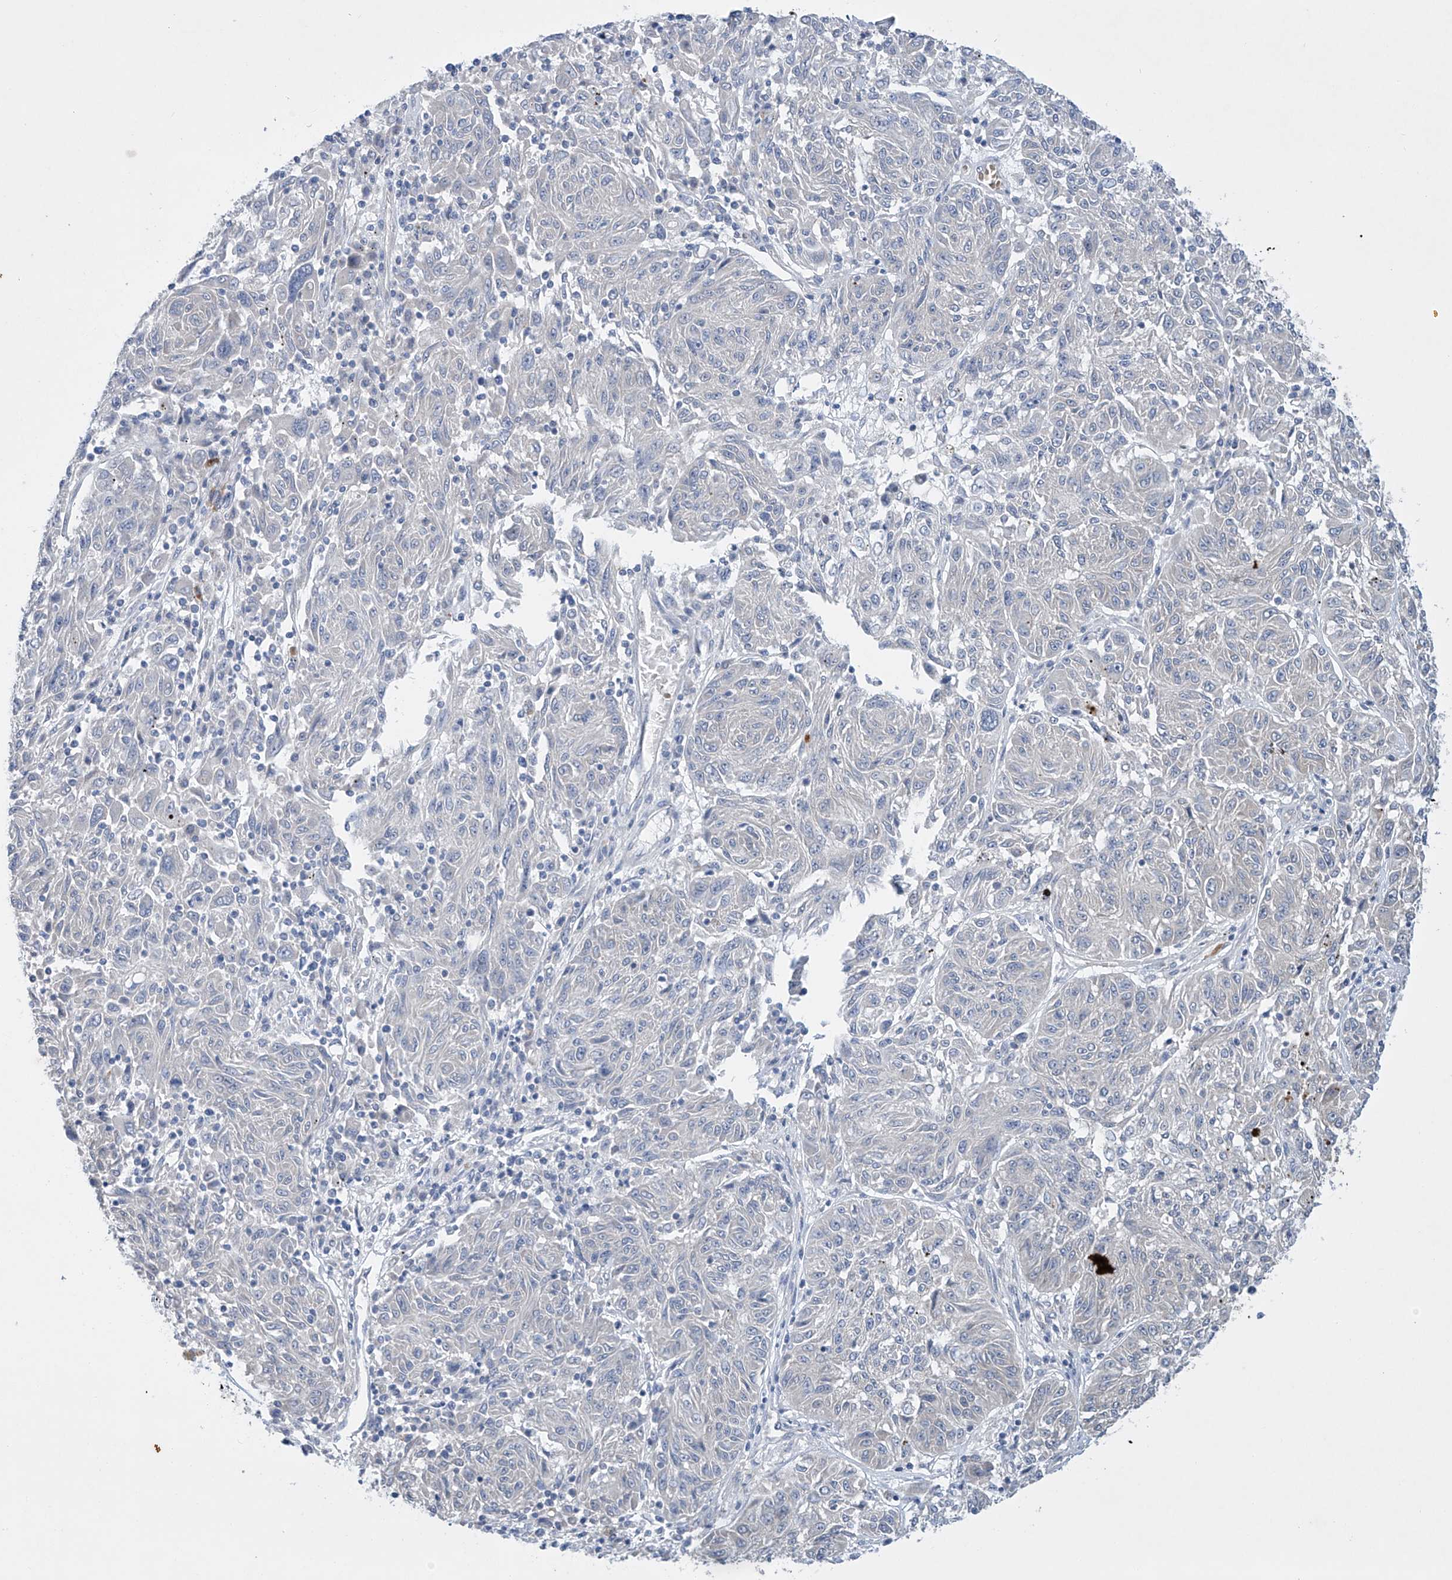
{"staining": {"intensity": "negative", "quantity": "none", "location": "none"}, "tissue": "melanoma", "cell_type": "Tumor cells", "image_type": "cancer", "snomed": [{"axis": "morphology", "description": "Malignant melanoma, NOS"}, {"axis": "topography", "description": "Skin"}], "caption": "Immunohistochemistry (IHC) image of neoplastic tissue: malignant melanoma stained with DAB displays no significant protein expression in tumor cells.", "gene": "TJAP1", "patient": {"sex": "male", "age": 53}}